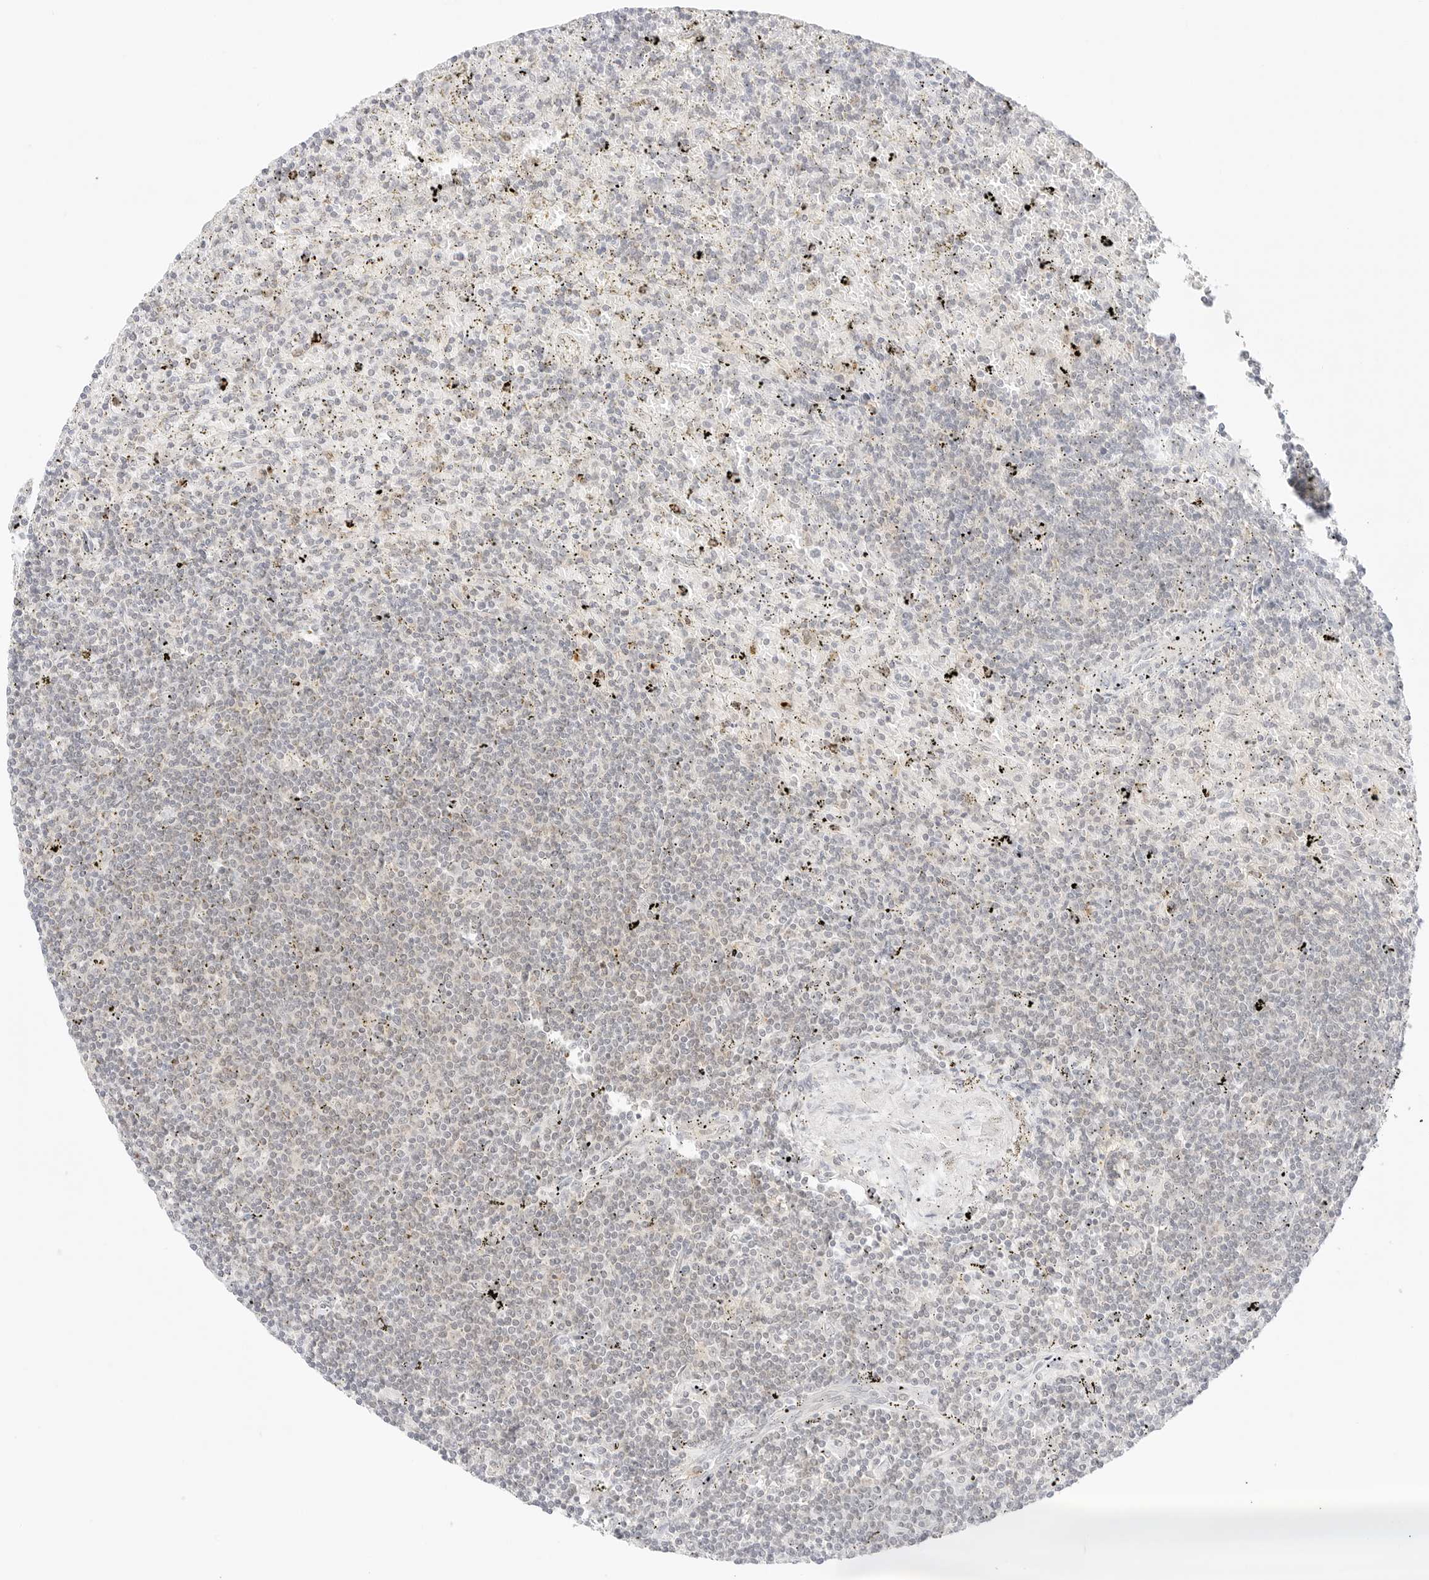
{"staining": {"intensity": "negative", "quantity": "none", "location": "none"}, "tissue": "lymphoma", "cell_type": "Tumor cells", "image_type": "cancer", "snomed": [{"axis": "morphology", "description": "Malignant lymphoma, non-Hodgkin's type, Low grade"}, {"axis": "topography", "description": "Spleen"}], "caption": "Lymphoma was stained to show a protein in brown. There is no significant staining in tumor cells.", "gene": "GNAS", "patient": {"sex": "male", "age": 76}}